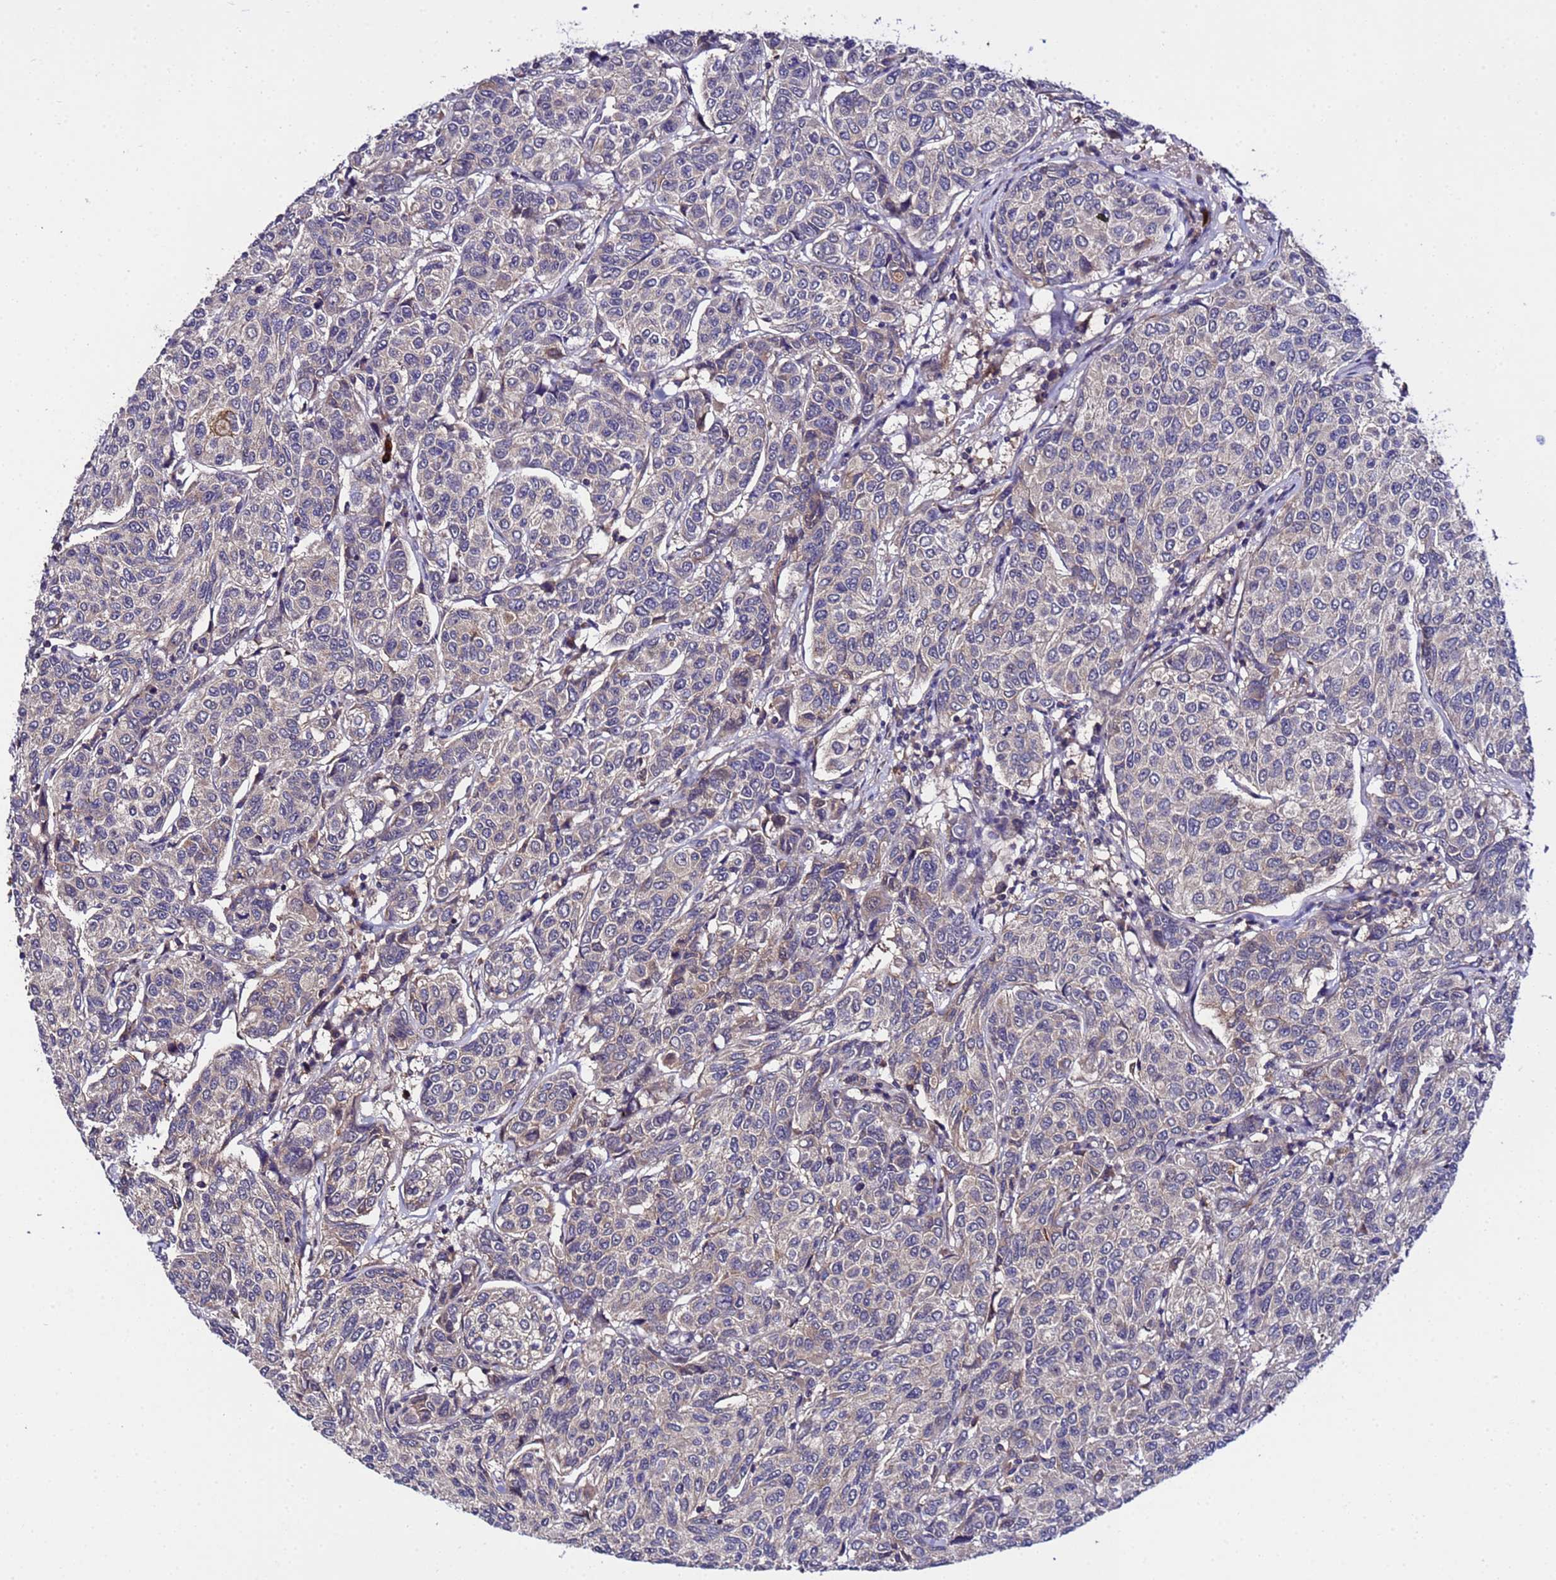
{"staining": {"intensity": "weak", "quantity": "<25%", "location": "cytoplasmic/membranous"}, "tissue": "breast cancer", "cell_type": "Tumor cells", "image_type": "cancer", "snomed": [{"axis": "morphology", "description": "Duct carcinoma"}, {"axis": "topography", "description": "Breast"}], "caption": "Immunohistochemical staining of human breast intraductal carcinoma exhibits no significant expression in tumor cells.", "gene": "PLXDC2", "patient": {"sex": "female", "age": 55}}